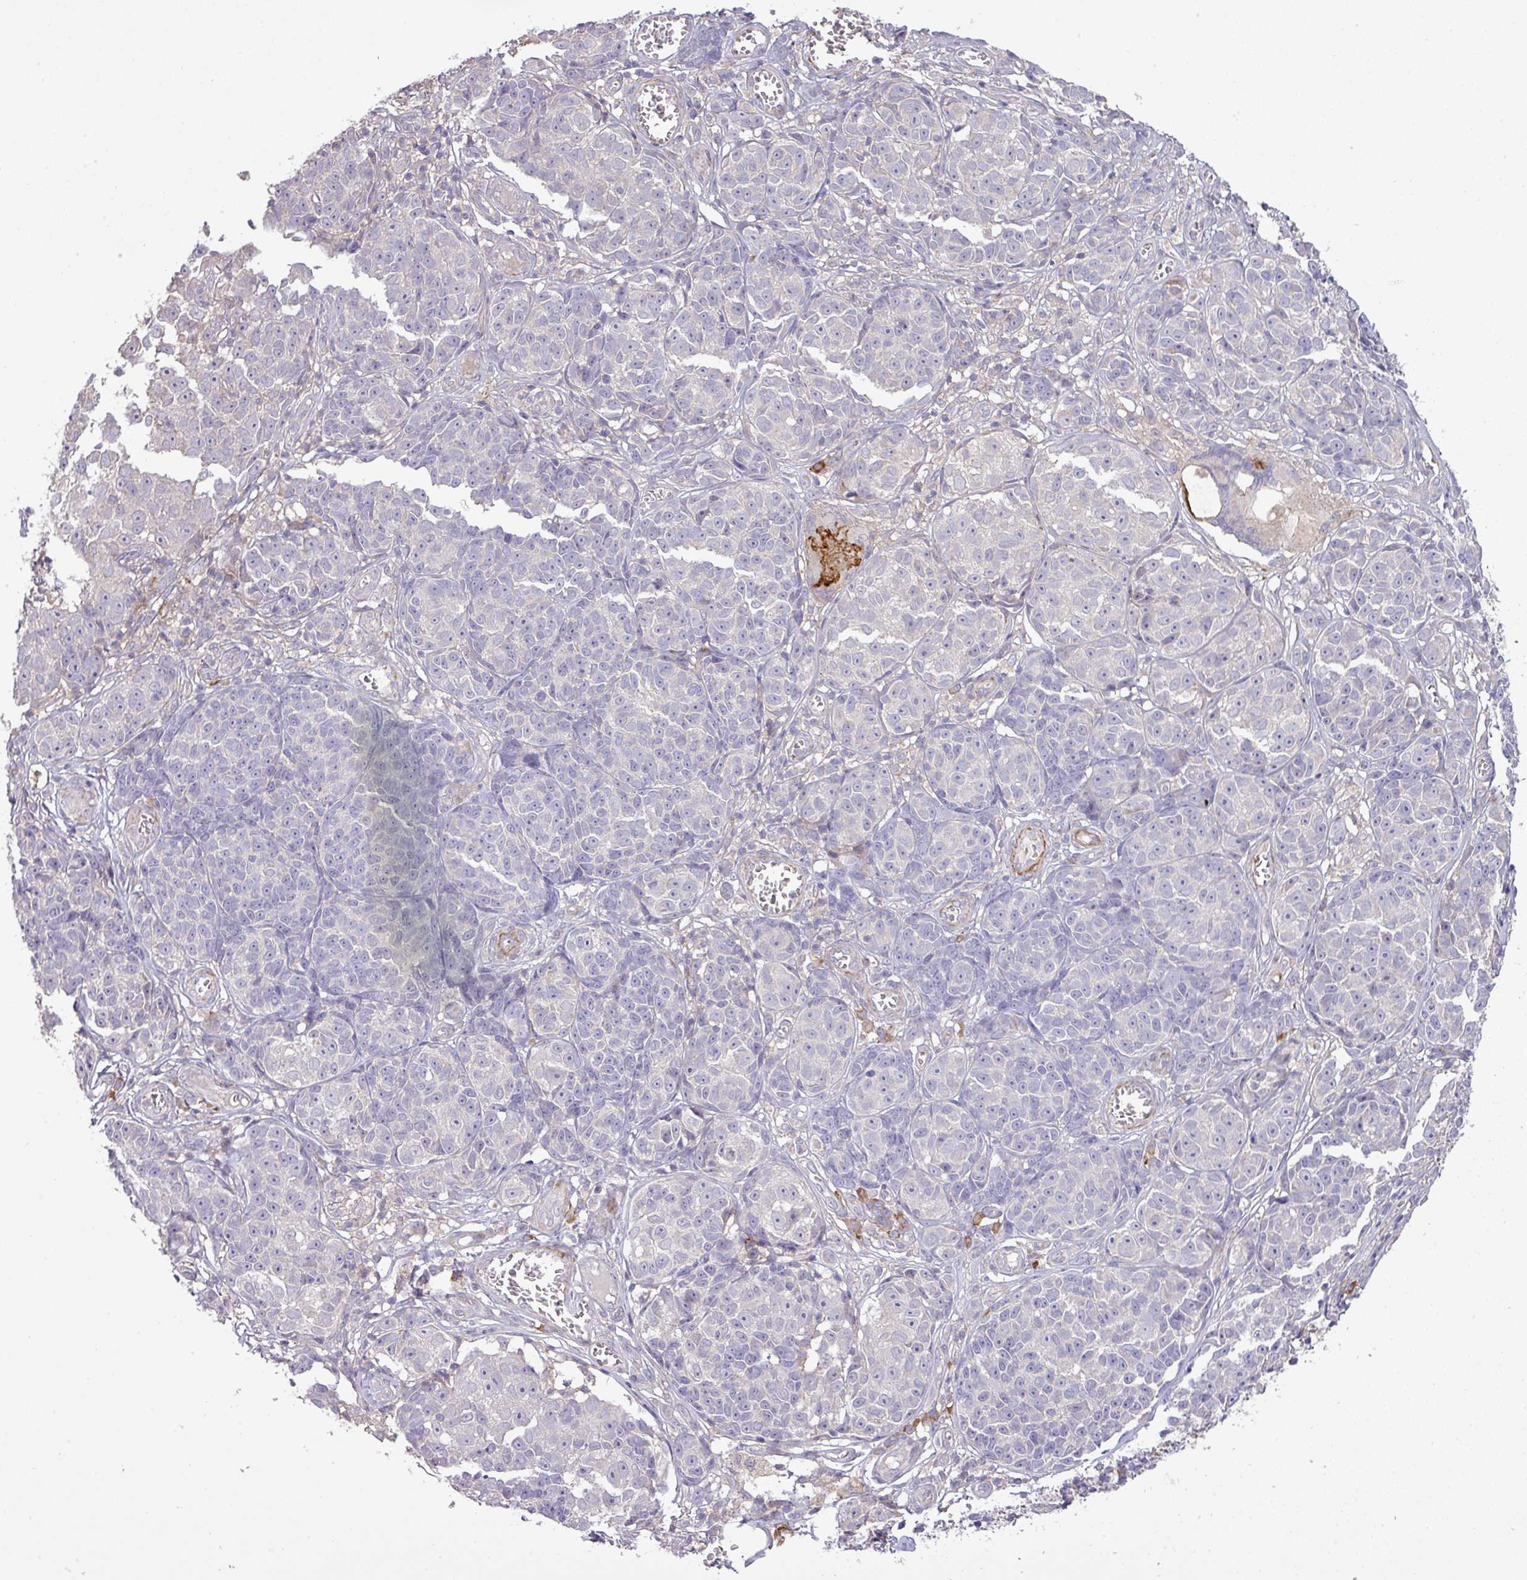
{"staining": {"intensity": "negative", "quantity": "none", "location": "none"}, "tissue": "melanoma", "cell_type": "Tumor cells", "image_type": "cancer", "snomed": [{"axis": "morphology", "description": "Malignant melanoma, NOS"}, {"axis": "topography", "description": "Skin"}], "caption": "A histopathology image of melanoma stained for a protein reveals no brown staining in tumor cells.", "gene": "TPRA1", "patient": {"sex": "male", "age": 73}}